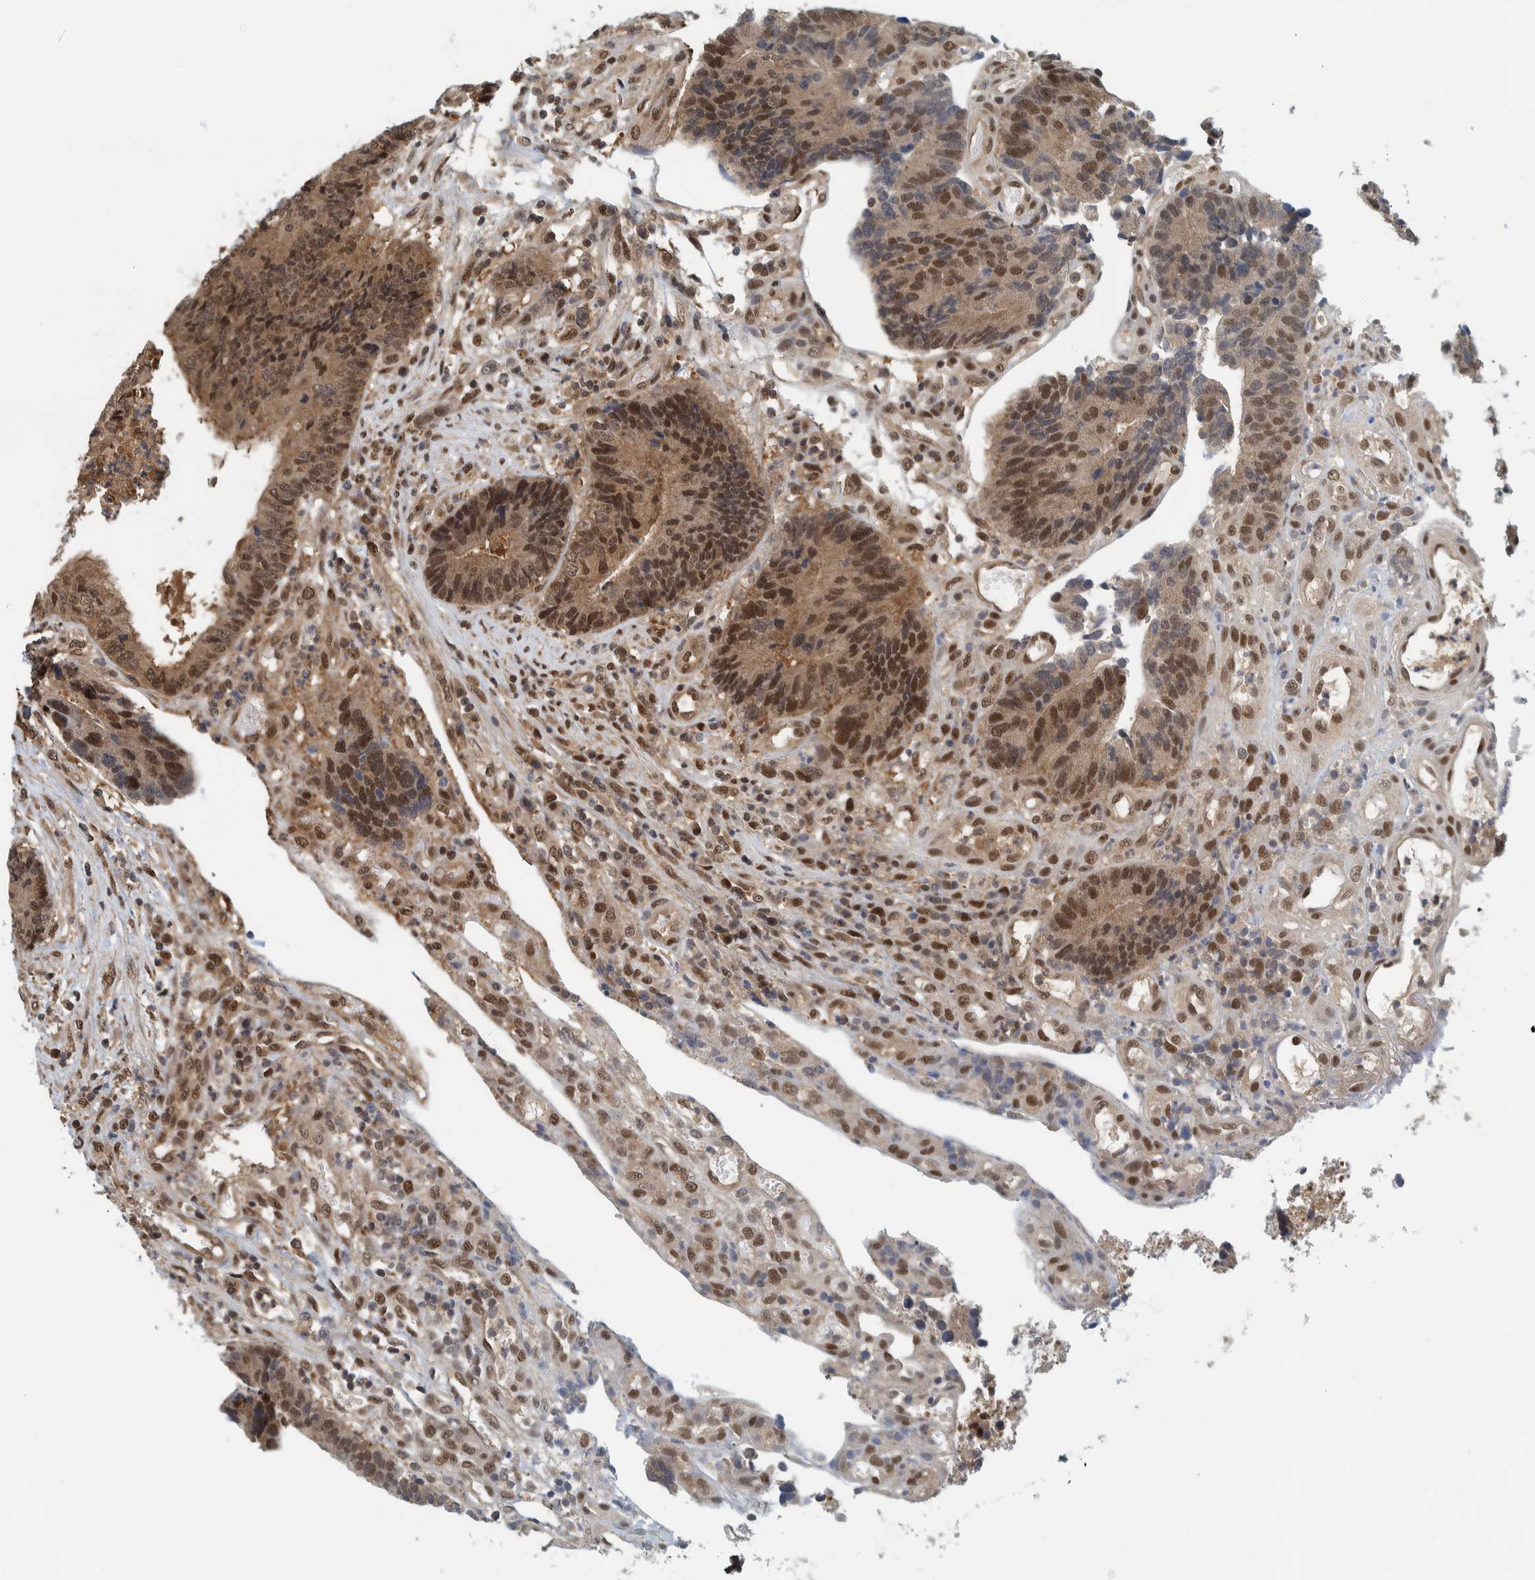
{"staining": {"intensity": "moderate", "quantity": ">75%", "location": "cytoplasmic/membranous,nuclear"}, "tissue": "colorectal cancer", "cell_type": "Tumor cells", "image_type": "cancer", "snomed": [{"axis": "morphology", "description": "Adenocarcinoma, NOS"}, {"axis": "topography", "description": "Rectum"}], "caption": "Colorectal adenocarcinoma stained for a protein exhibits moderate cytoplasmic/membranous and nuclear positivity in tumor cells. (IHC, brightfield microscopy, high magnification).", "gene": "COPS3", "patient": {"sex": "male", "age": 84}}